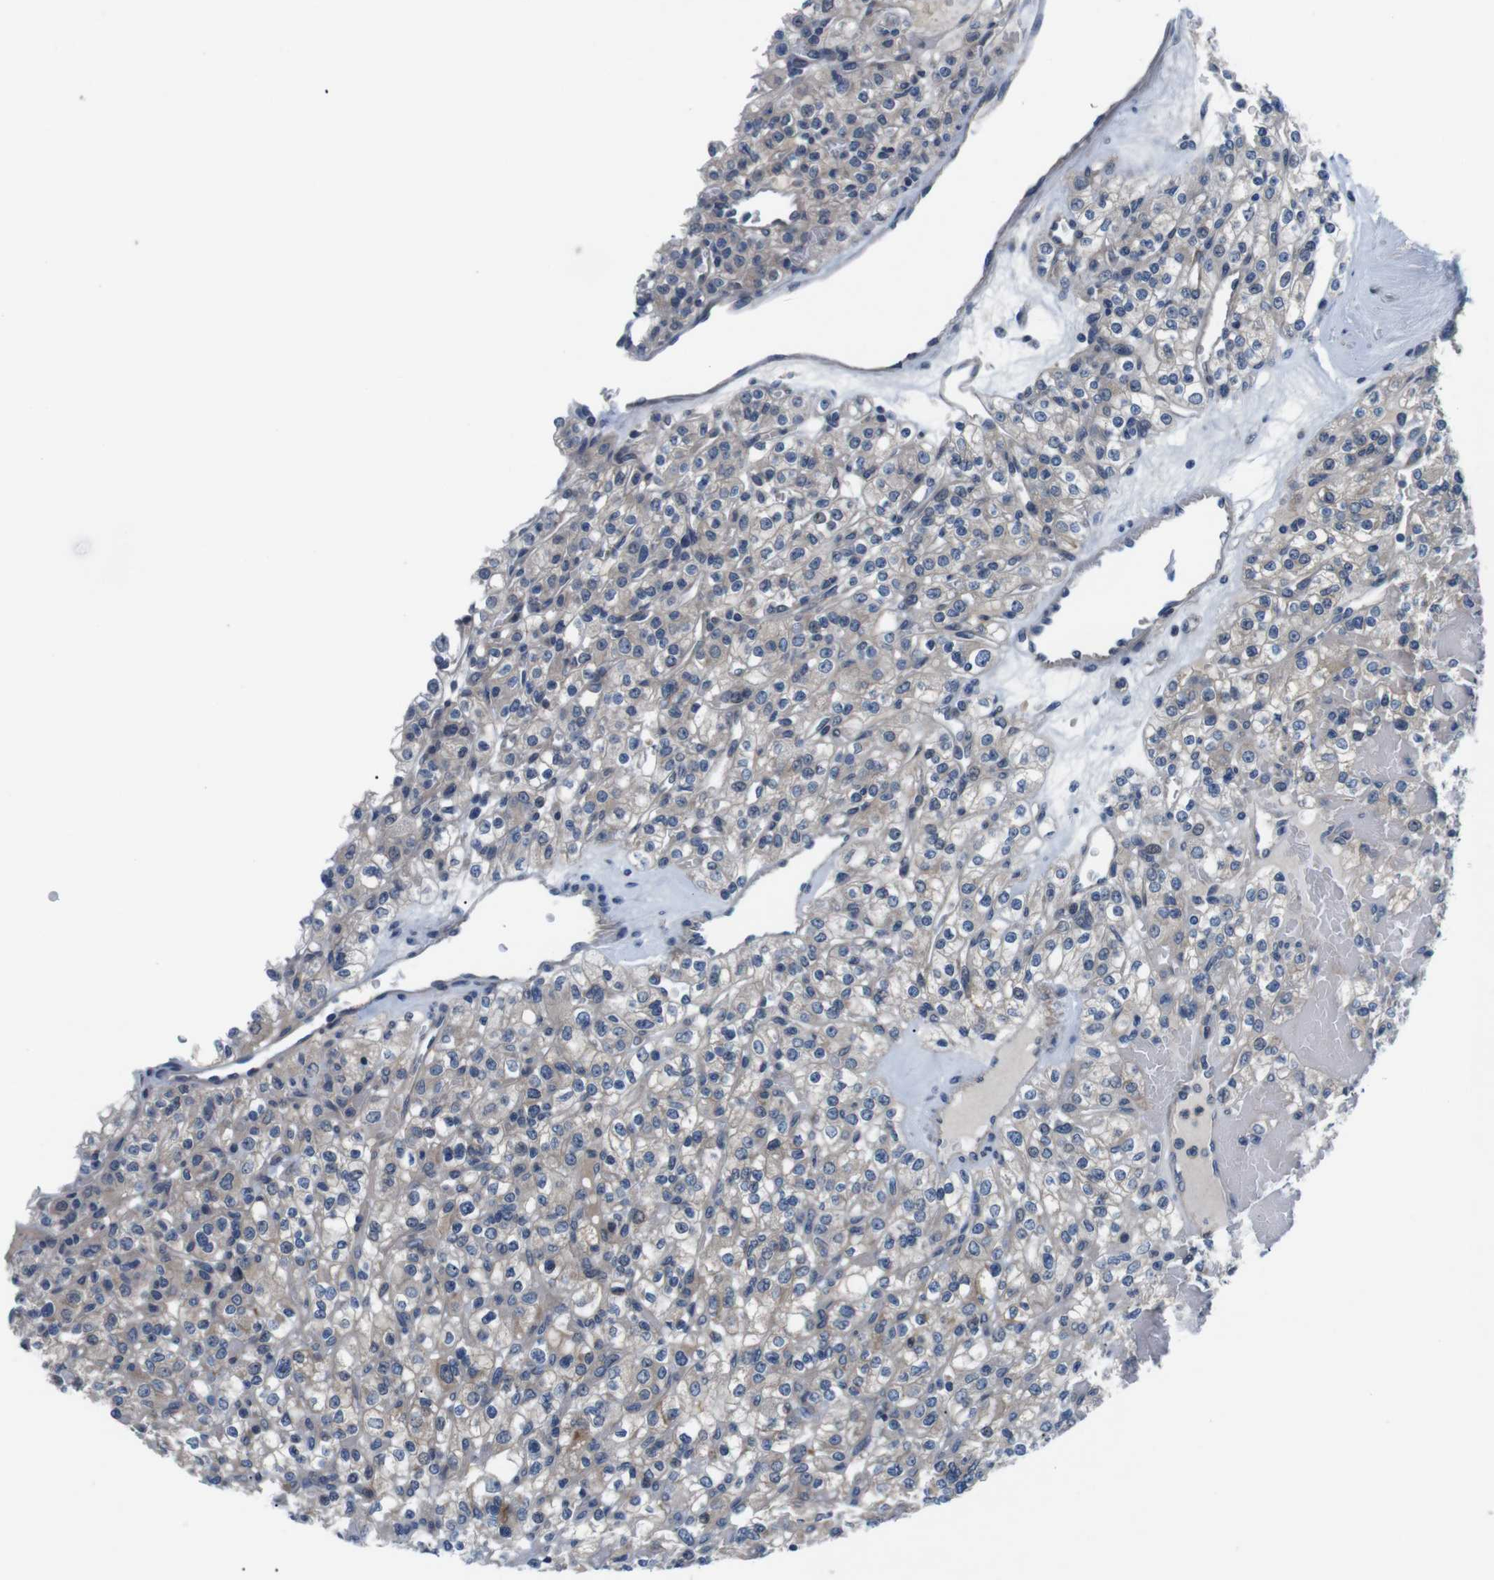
{"staining": {"intensity": "negative", "quantity": "none", "location": "none"}, "tissue": "renal cancer", "cell_type": "Tumor cells", "image_type": "cancer", "snomed": [{"axis": "morphology", "description": "Normal tissue, NOS"}, {"axis": "morphology", "description": "Adenocarcinoma, NOS"}, {"axis": "topography", "description": "Kidney"}], "caption": "Tumor cells show no significant protein positivity in renal cancer (adenocarcinoma).", "gene": "JAK1", "patient": {"sex": "female", "age": 72}}